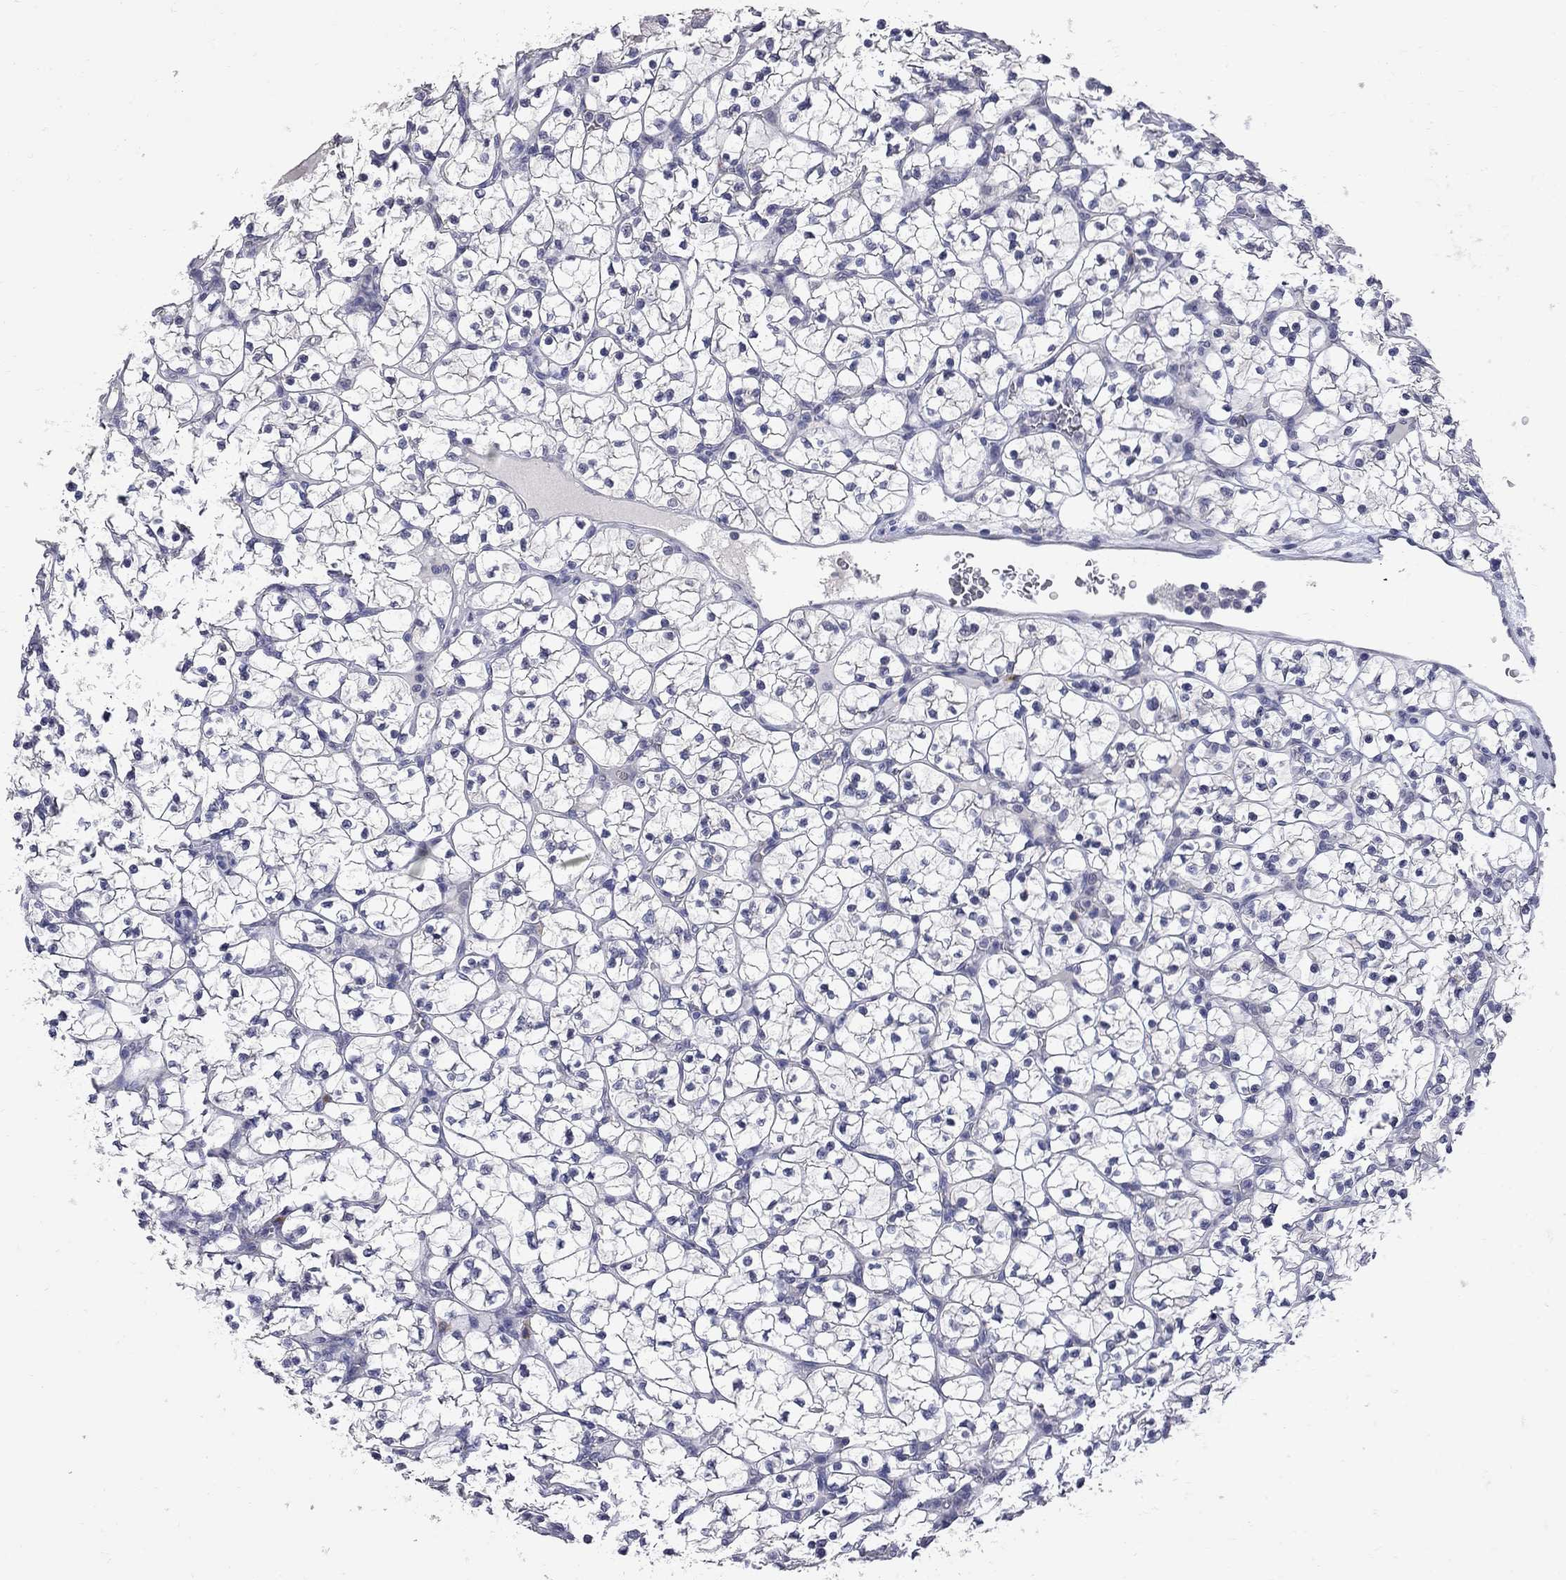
{"staining": {"intensity": "negative", "quantity": "none", "location": "none"}, "tissue": "renal cancer", "cell_type": "Tumor cells", "image_type": "cancer", "snomed": [{"axis": "morphology", "description": "Adenocarcinoma, NOS"}, {"axis": "topography", "description": "Kidney"}], "caption": "Tumor cells show no significant protein expression in renal adenocarcinoma.", "gene": "NOS2", "patient": {"sex": "female", "age": 89}}